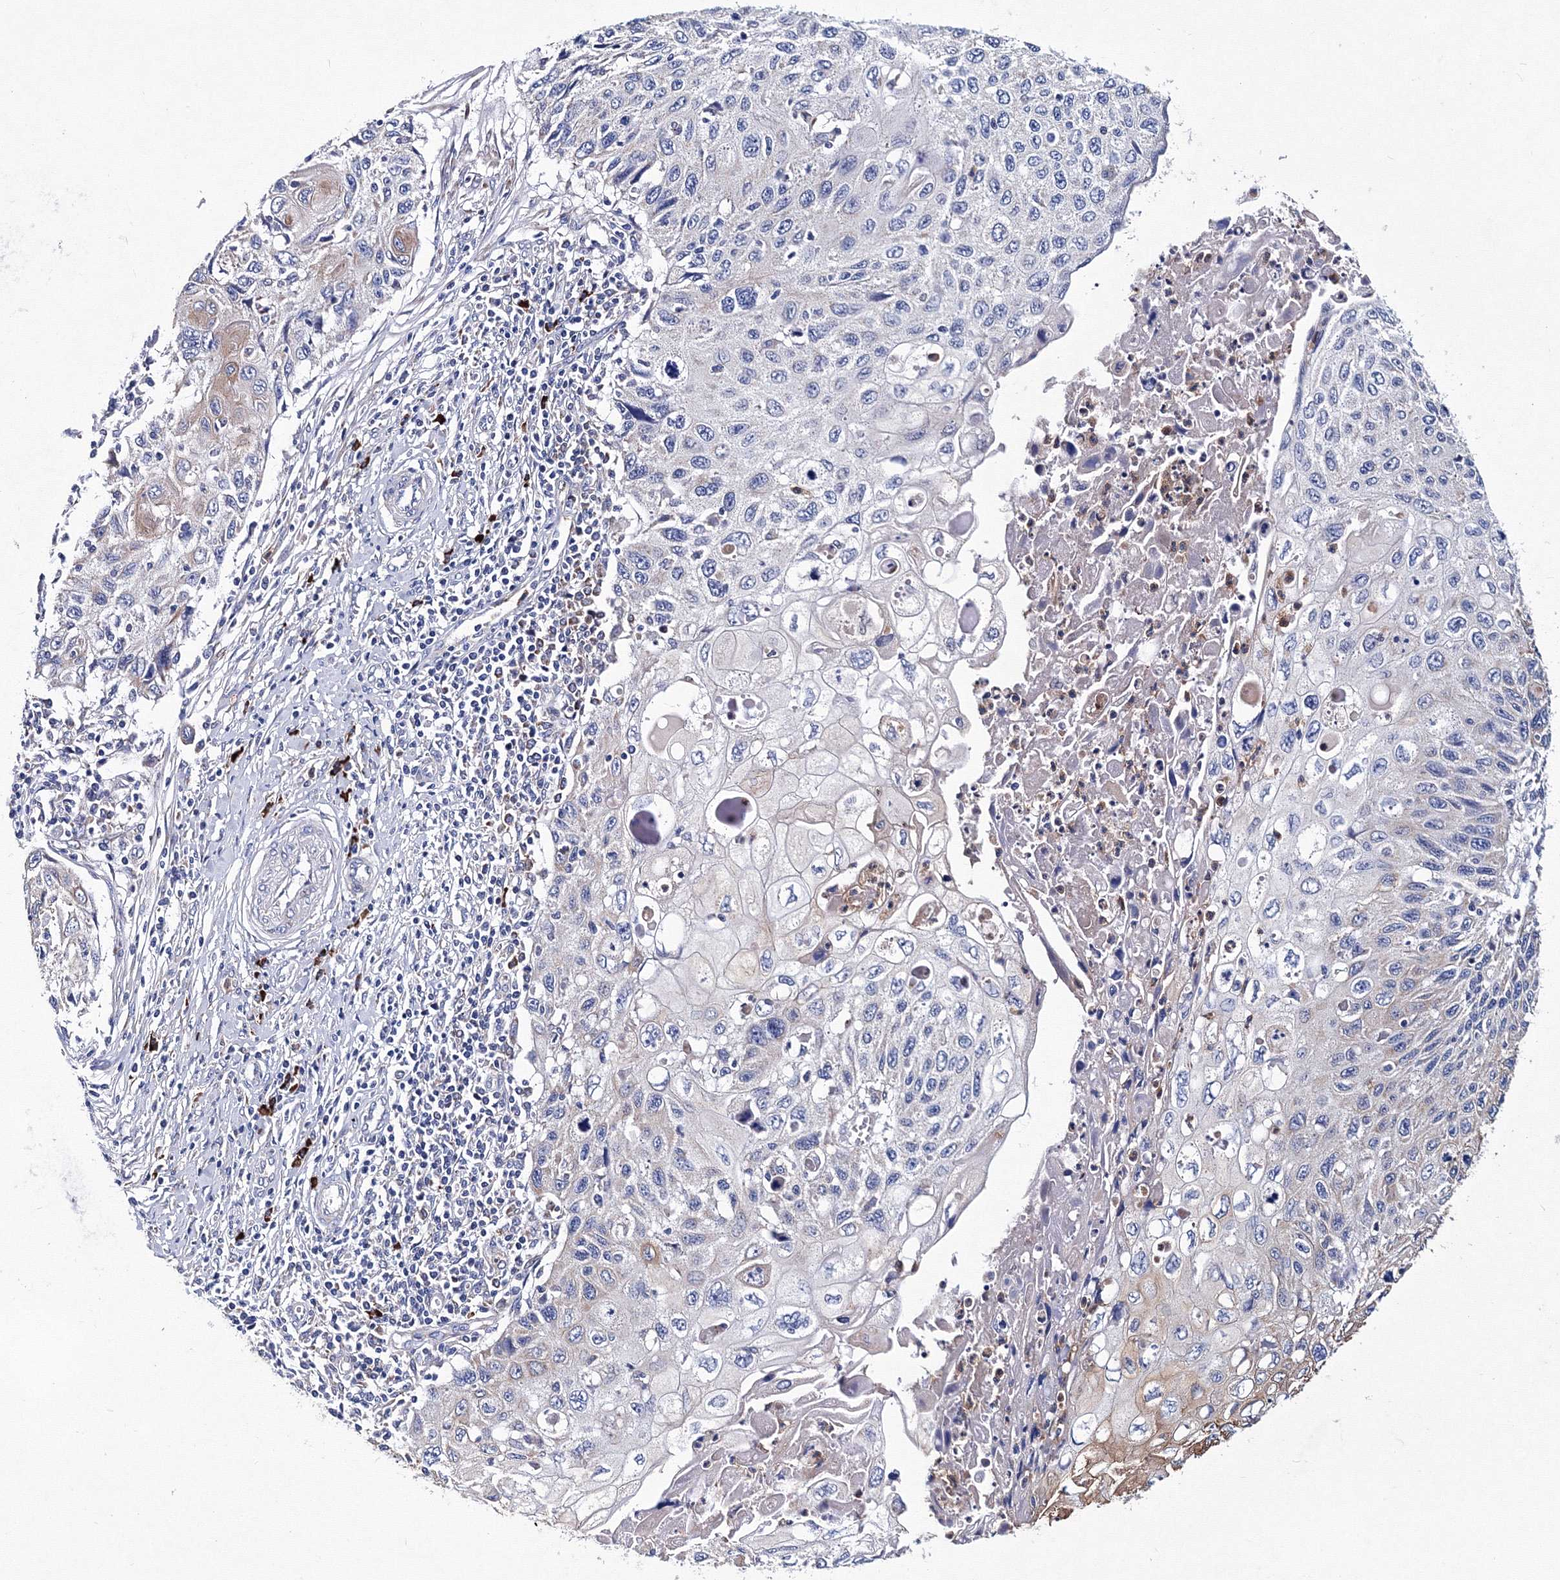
{"staining": {"intensity": "weak", "quantity": "<25%", "location": "cytoplasmic/membranous"}, "tissue": "cervical cancer", "cell_type": "Tumor cells", "image_type": "cancer", "snomed": [{"axis": "morphology", "description": "Squamous cell carcinoma, NOS"}, {"axis": "topography", "description": "Cervix"}], "caption": "This is an IHC micrograph of human cervical squamous cell carcinoma. There is no staining in tumor cells.", "gene": "TRPM2", "patient": {"sex": "female", "age": 70}}